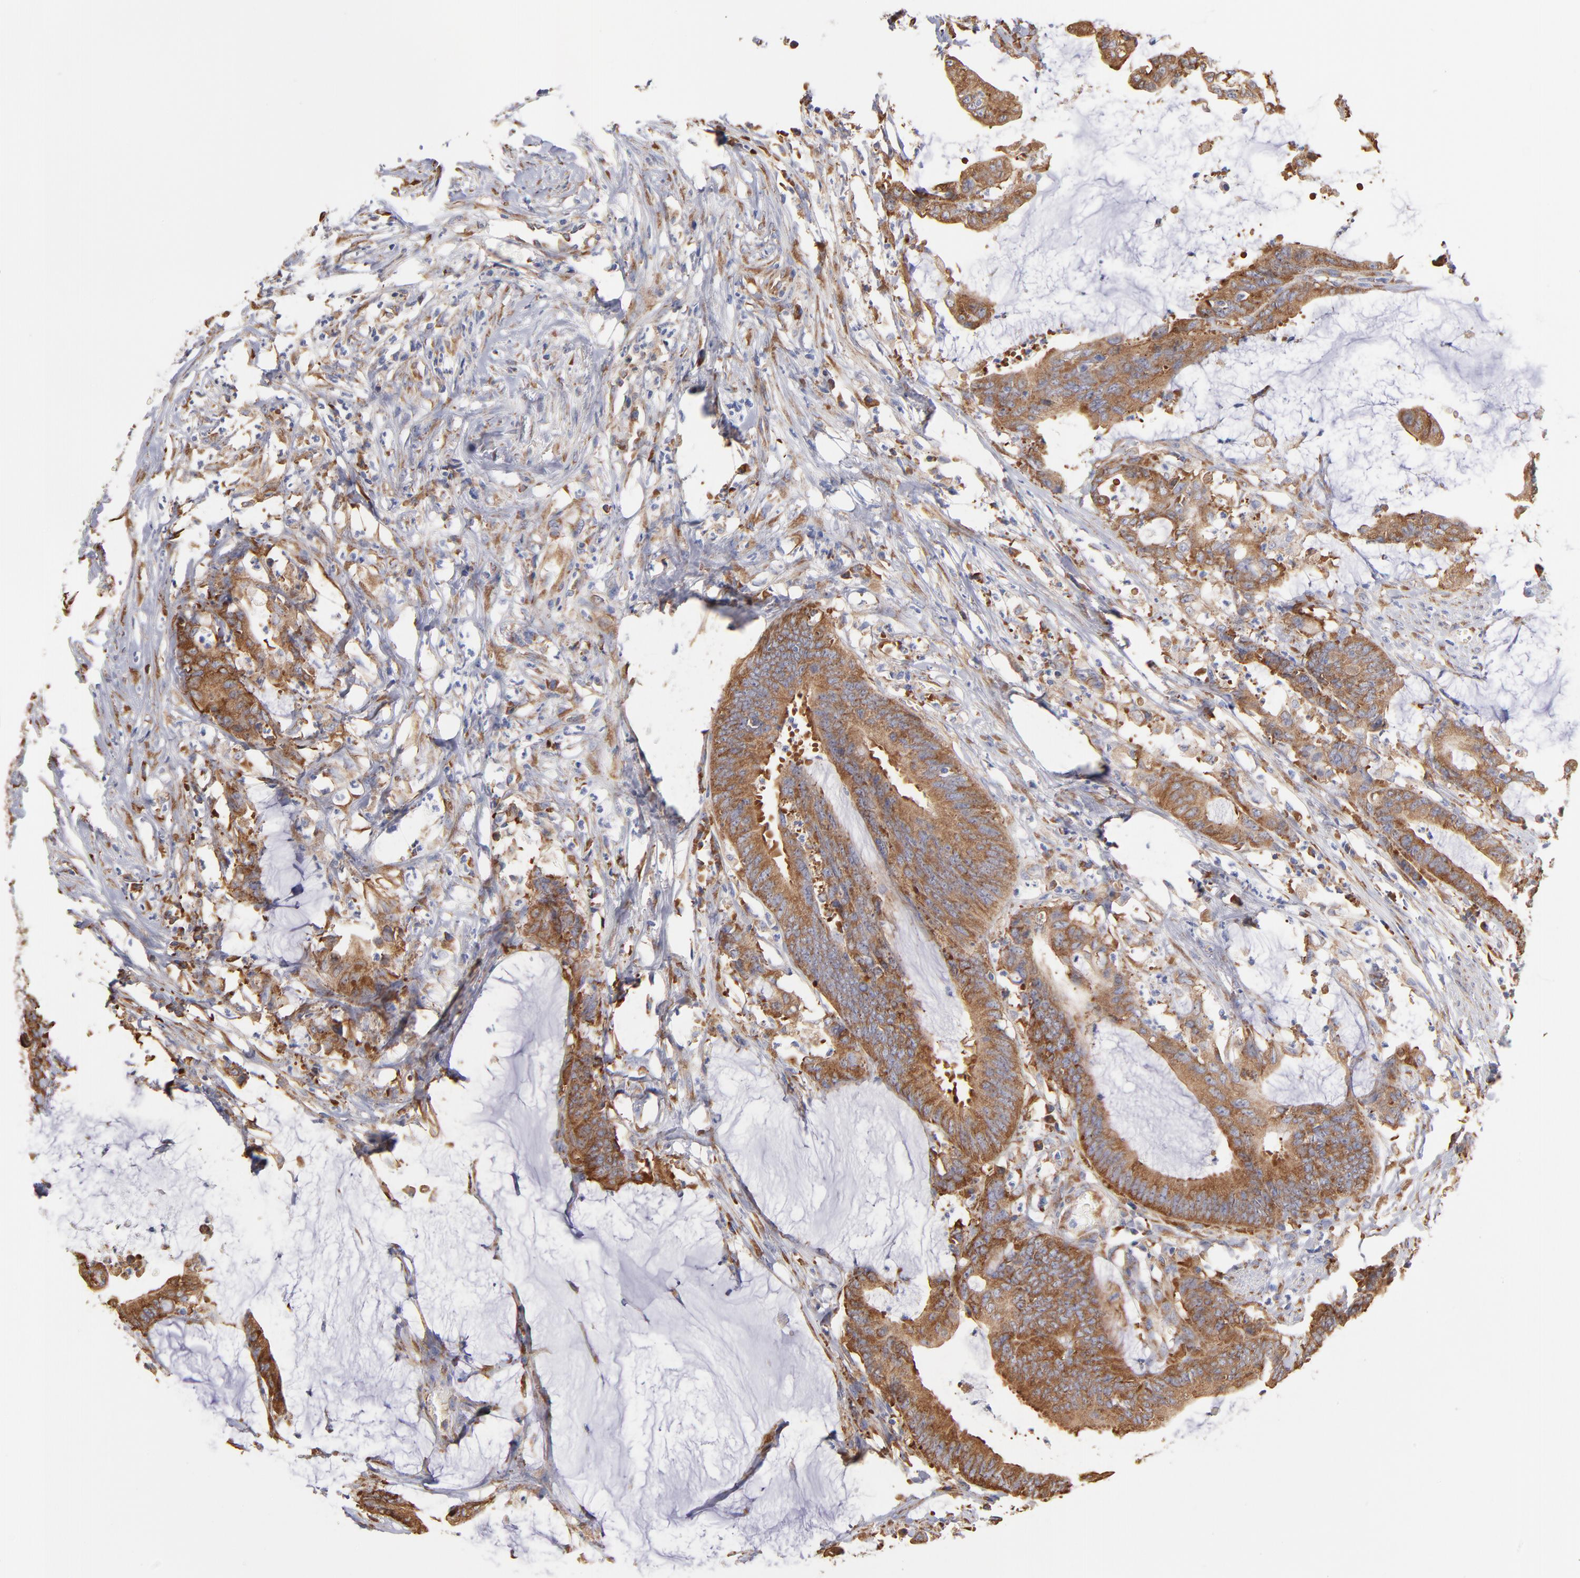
{"staining": {"intensity": "moderate", "quantity": ">75%", "location": "cytoplasmic/membranous"}, "tissue": "colorectal cancer", "cell_type": "Tumor cells", "image_type": "cancer", "snomed": [{"axis": "morphology", "description": "Adenocarcinoma, NOS"}, {"axis": "topography", "description": "Rectum"}], "caption": "Immunohistochemical staining of human adenocarcinoma (colorectal) demonstrates moderate cytoplasmic/membranous protein positivity in approximately >75% of tumor cells.", "gene": "RPL9", "patient": {"sex": "female", "age": 66}}